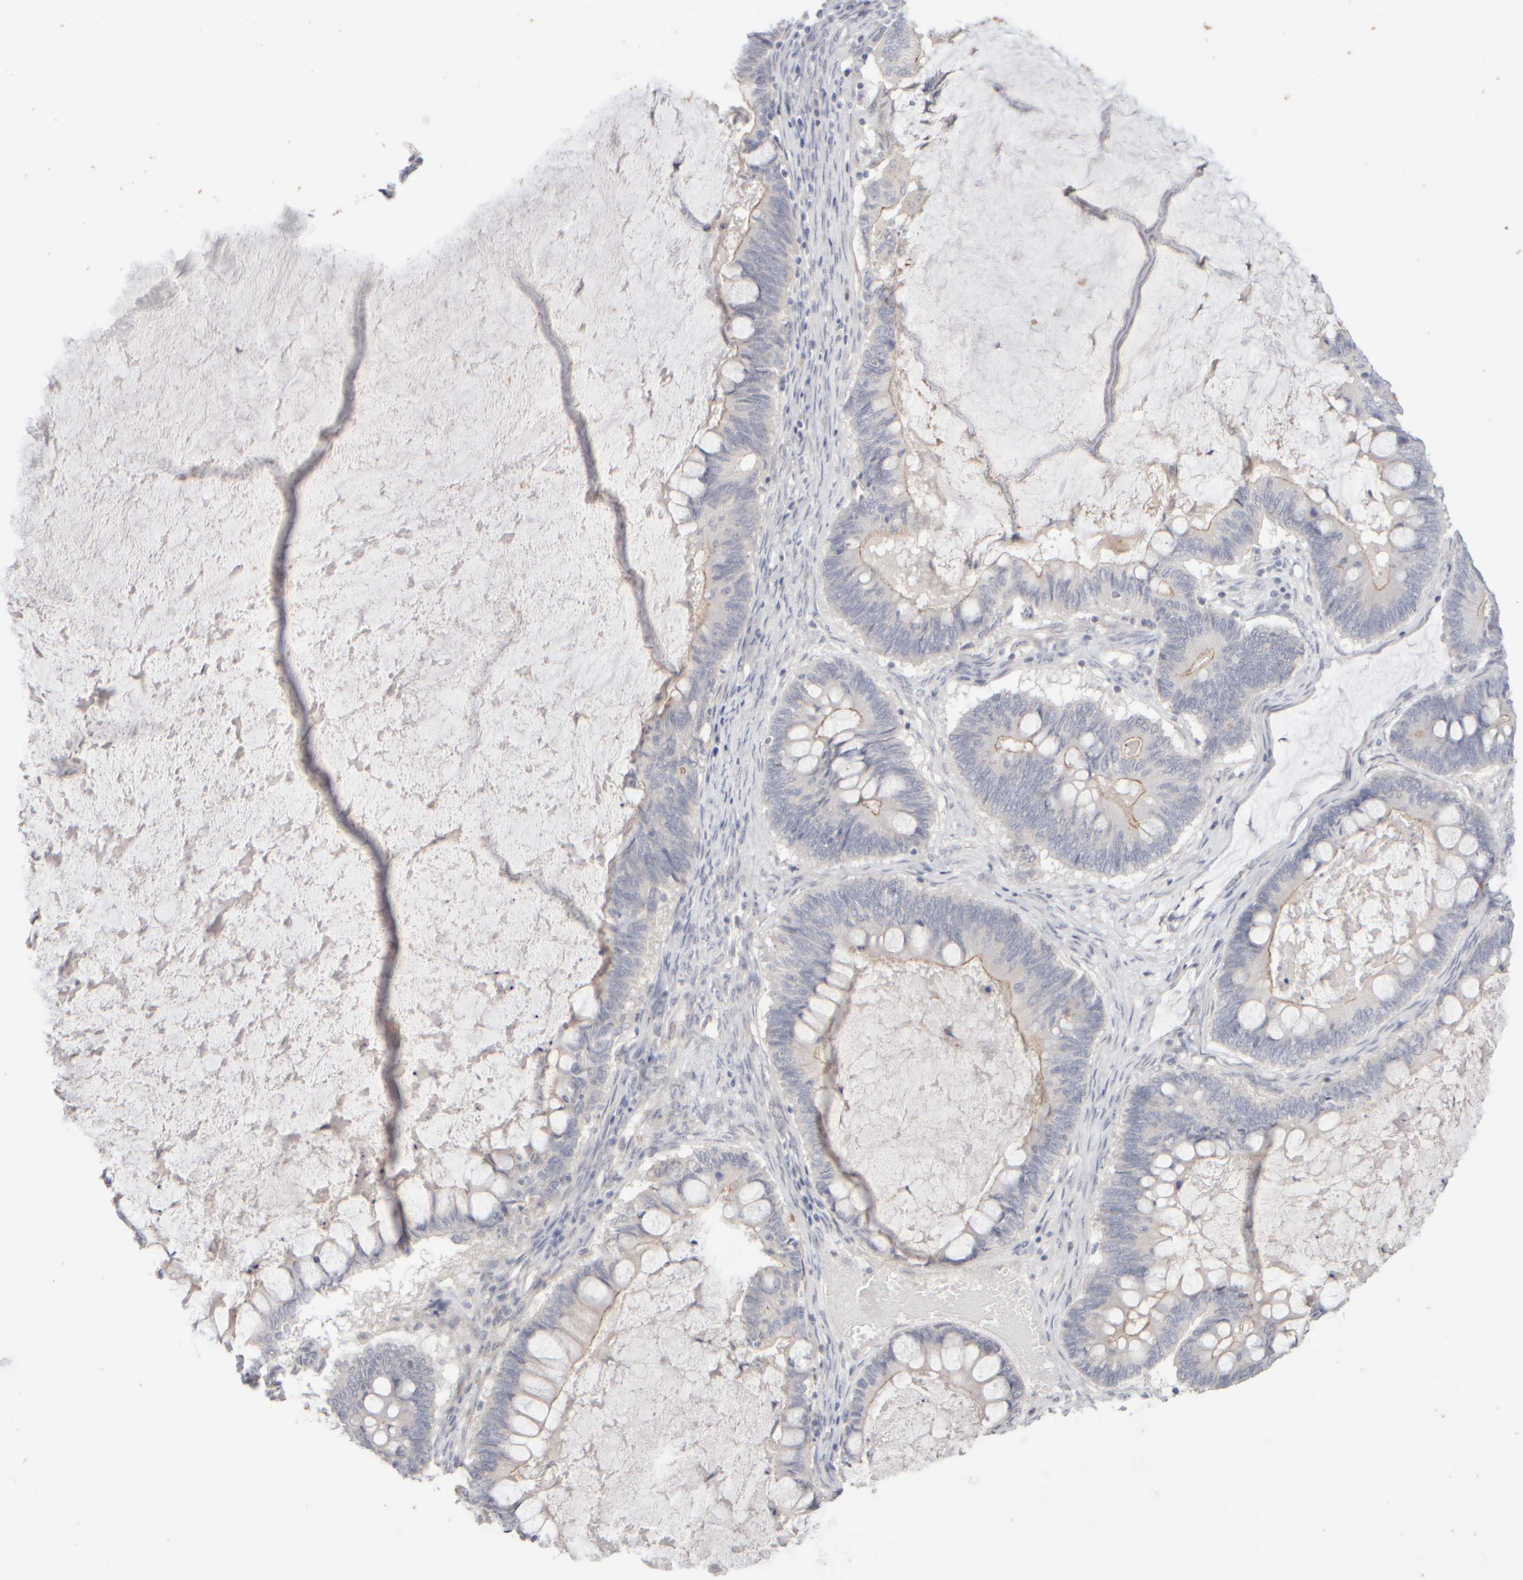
{"staining": {"intensity": "negative", "quantity": "none", "location": "none"}, "tissue": "ovarian cancer", "cell_type": "Tumor cells", "image_type": "cancer", "snomed": [{"axis": "morphology", "description": "Cystadenocarcinoma, mucinous, NOS"}, {"axis": "topography", "description": "Ovary"}], "caption": "A micrograph of human ovarian cancer (mucinous cystadenocarcinoma) is negative for staining in tumor cells.", "gene": "GOPC", "patient": {"sex": "female", "age": 61}}